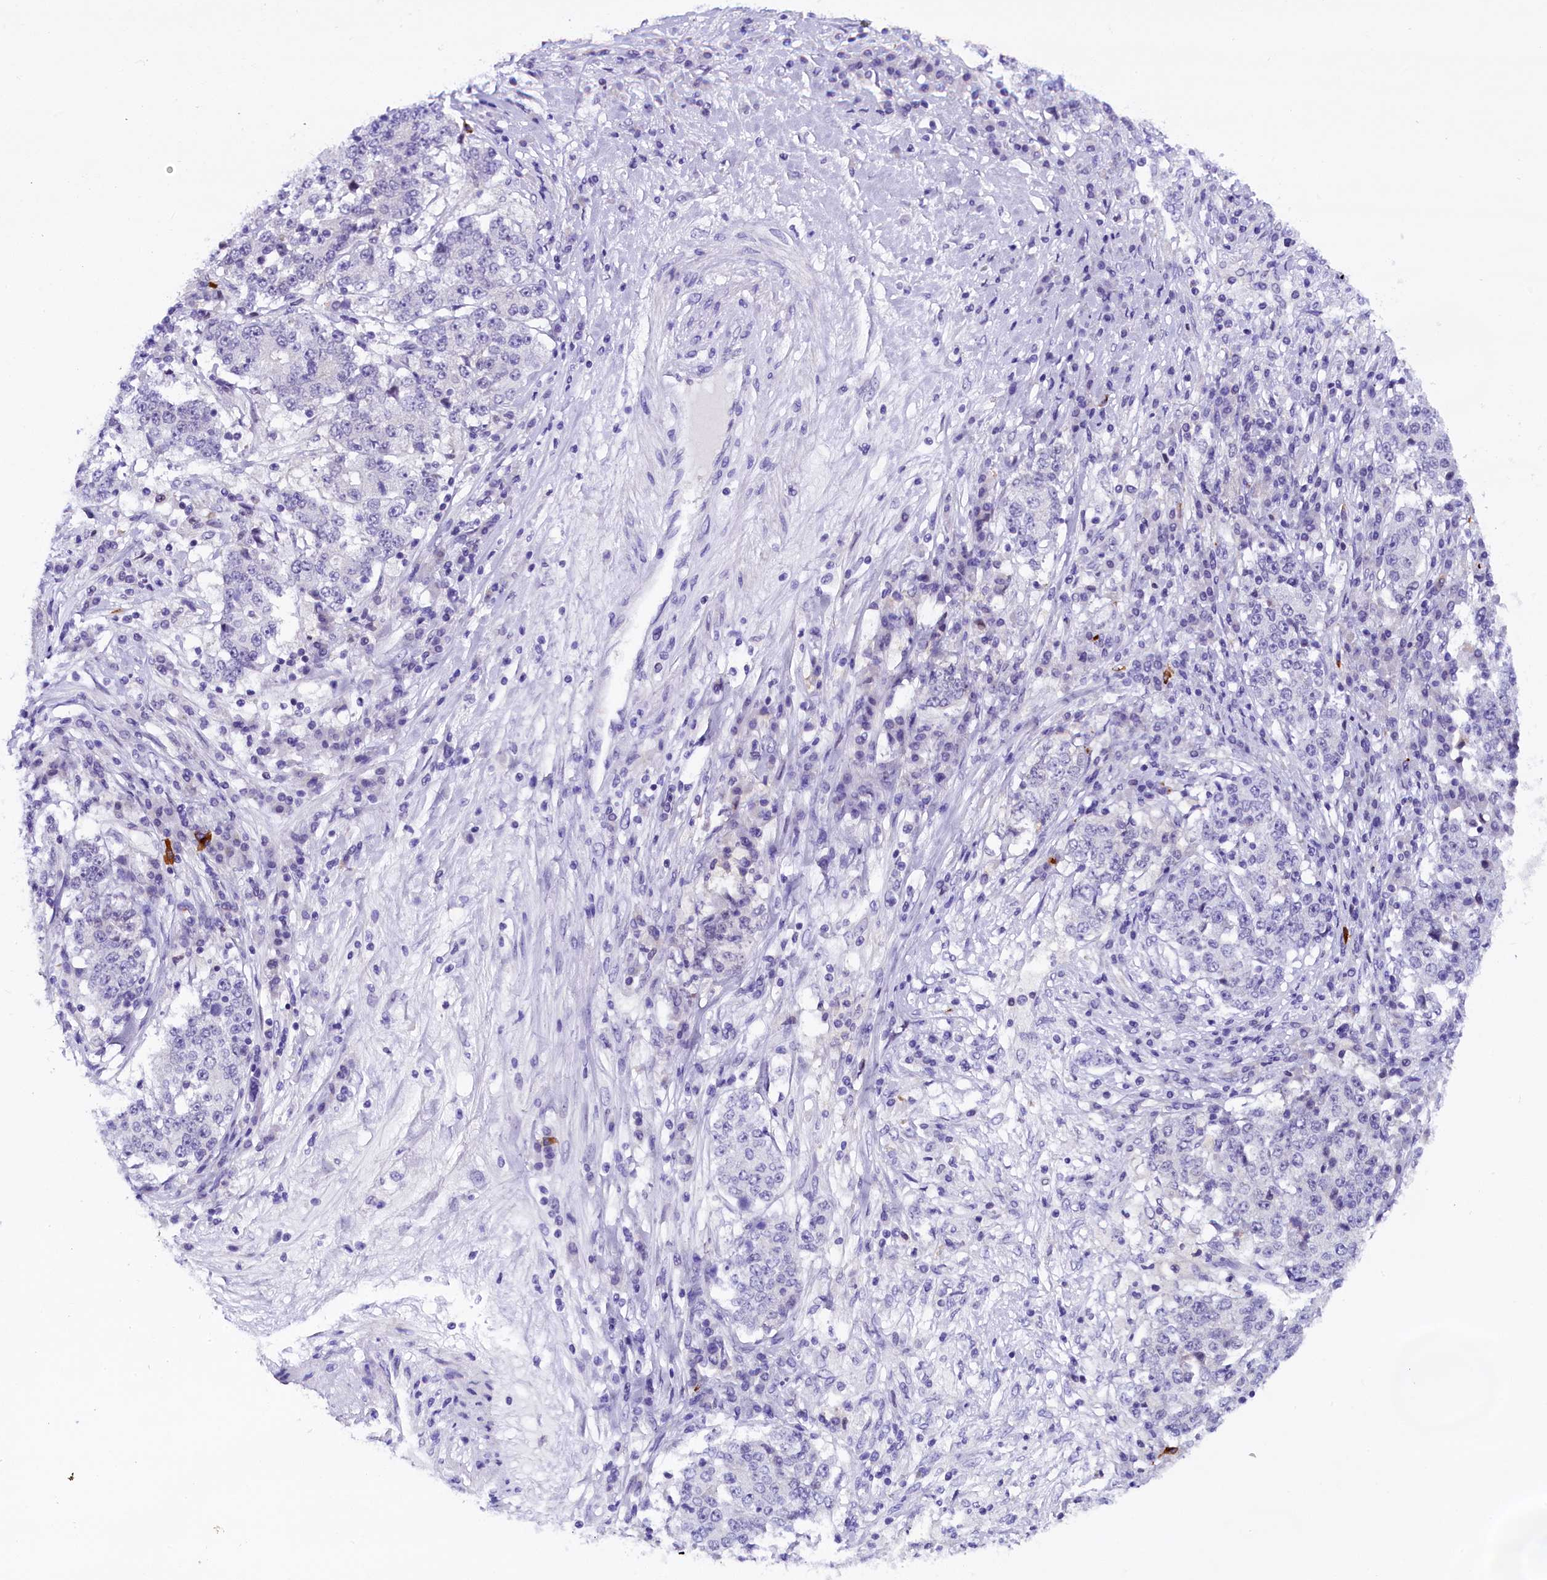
{"staining": {"intensity": "negative", "quantity": "none", "location": "none"}, "tissue": "stomach cancer", "cell_type": "Tumor cells", "image_type": "cancer", "snomed": [{"axis": "morphology", "description": "Adenocarcinoma, NOS"}, {"axis": "topography", "description": "Stomach"}], "caption": "Immunohistochemical staining of human stomach cancer (adenocarcinoma) reveals no significant positivity in tumor cells.", "gene": "IQCN", "patient": {"sex": "male", "age": 59}}